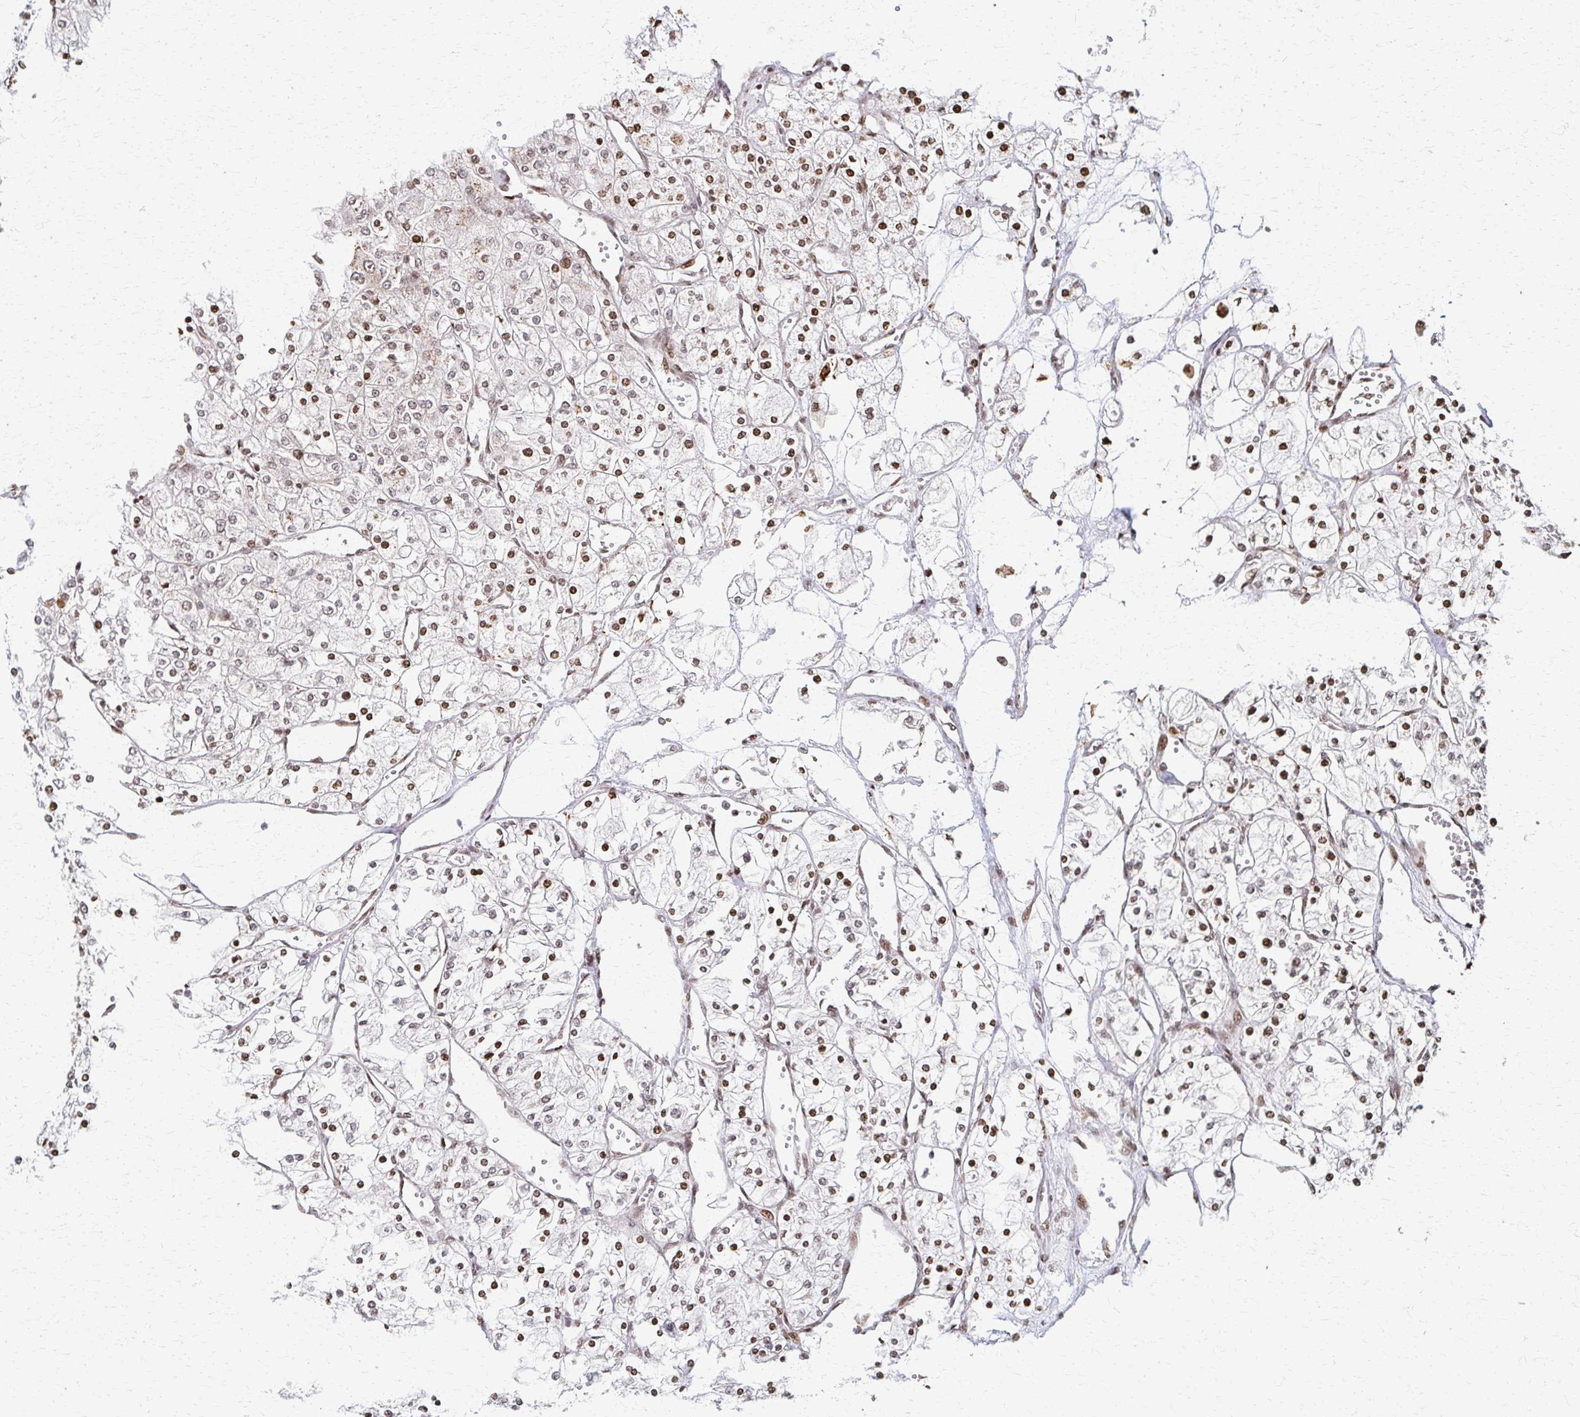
{"staining": {"intensity": "moderate", "quantity": "25%-75%", "location": "nuclear"}, "tissue": "renal cancer", "cell_type": "Tumor cells", "image_type": "cancer", "snomed": [{"axis": "morphology", "description": "Adenocarcinoma, NOS"}, {"axis": "topography", "description": "Kidney"}], "caption": "Human adenocarcinoma (renal) stained with a brown dye demonstrates moderate nuclear positive staining in about 25%-75% of tumor cells.", "gene": "PSMD7", "patient": {"sex": "male", "age": 80}}